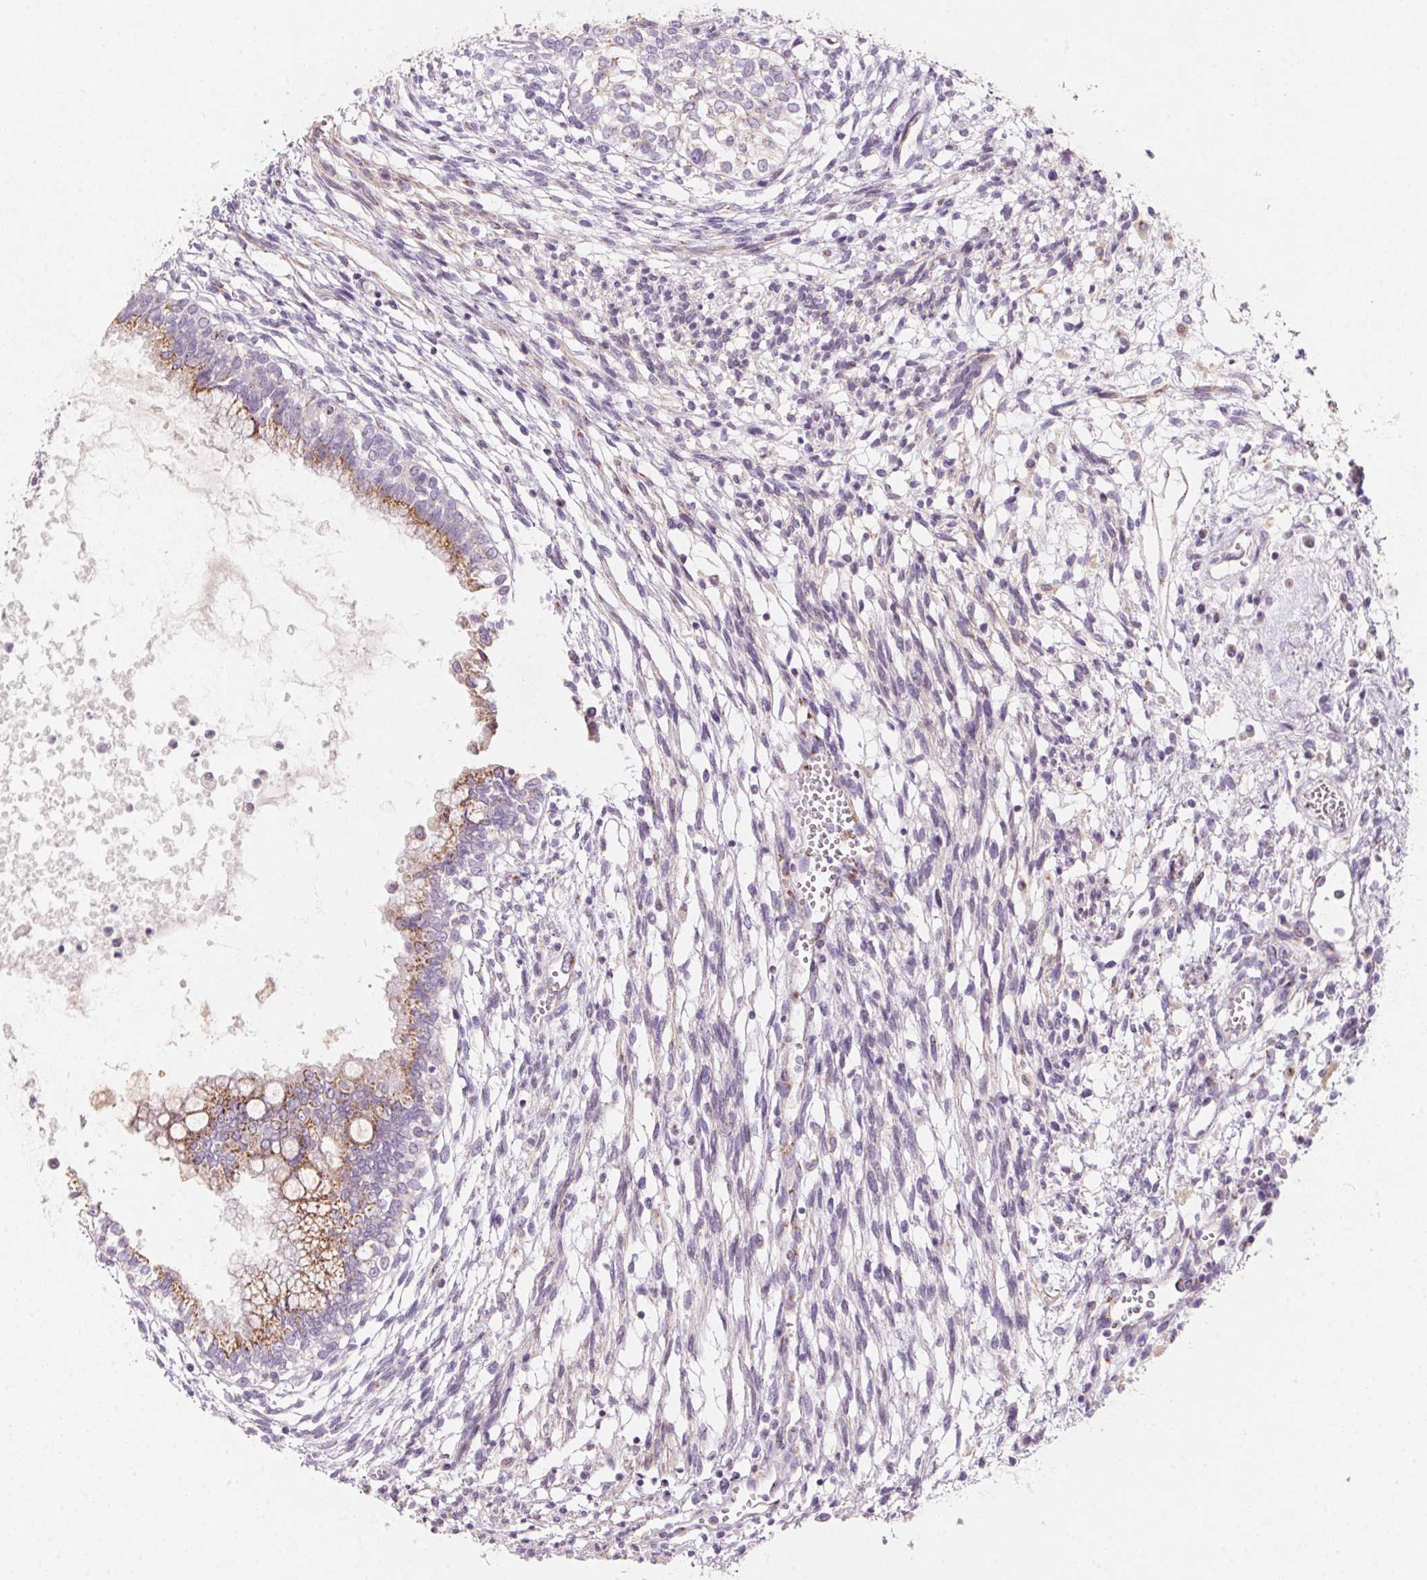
{"staining": {"intensity": "moderate", "quantity": ">75%", "location": "cytoplasmic/membranous"}, "tissue": "testis cancer", "cell_type": "Tumor cells", "image_type": "cancer", "snomed": [{"axis": "morphology", "description": "Carcinoma, Embryonal, NOS"}, {"axis": "topography", "description": "Testis"}], "caption": "Testis embryonal carcinoma was stained to show a protein in brown. There is medium levels of moderate cytoplasmic/membranous expression in about >75% of tumor cells.", "gene": "DRAM2", "patient": {"sex": "male", "age": 37}}